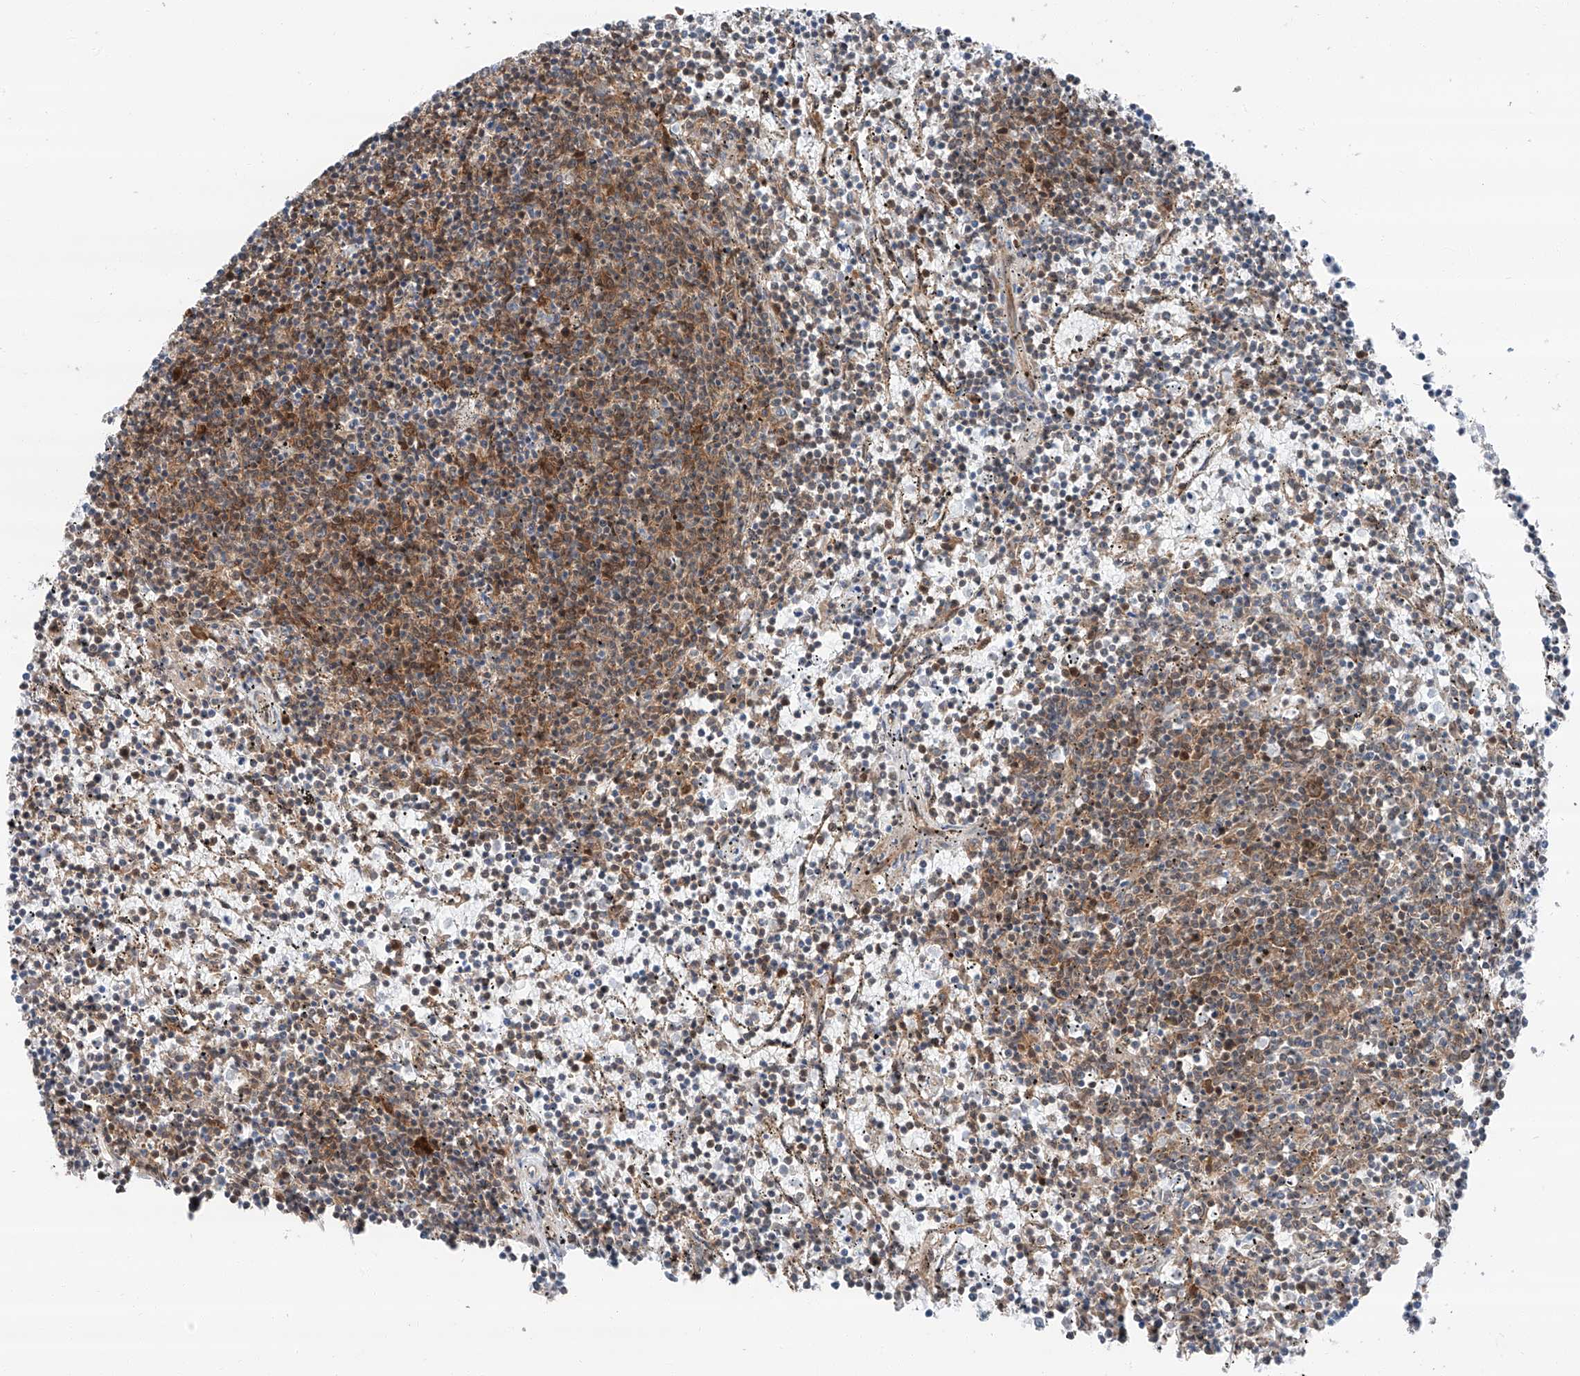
{"staining": {"intensity": "moderate", "quantity": "25%-75%", "location": "cytoplasmic/membranous"}, "tissue": "lymphoma", "cell_type": "Tumor cells", "image_type": "cancer", "snomed": [{"axis": "morphology", "description": "Malignant lymphoma, non-Hodgkin's type, Low grade"}, {"axis": "topography", "description": "Spleen"}], "caption": "High-power microscopy captured an immunohistochemistry micrograph of low-grade malignant lymphoma, non-Hodgkin's type, revealing moderate cytoplasmic/membranous staining in approximately 25%-75% of tumor cells. The staining is performed using DAB brown chromogen to label protein expression. The nuclei are counter-stained blue using hematoxylin.", "gene": "ZC3H15", "patient": {"sex": "female", "age": 50}}